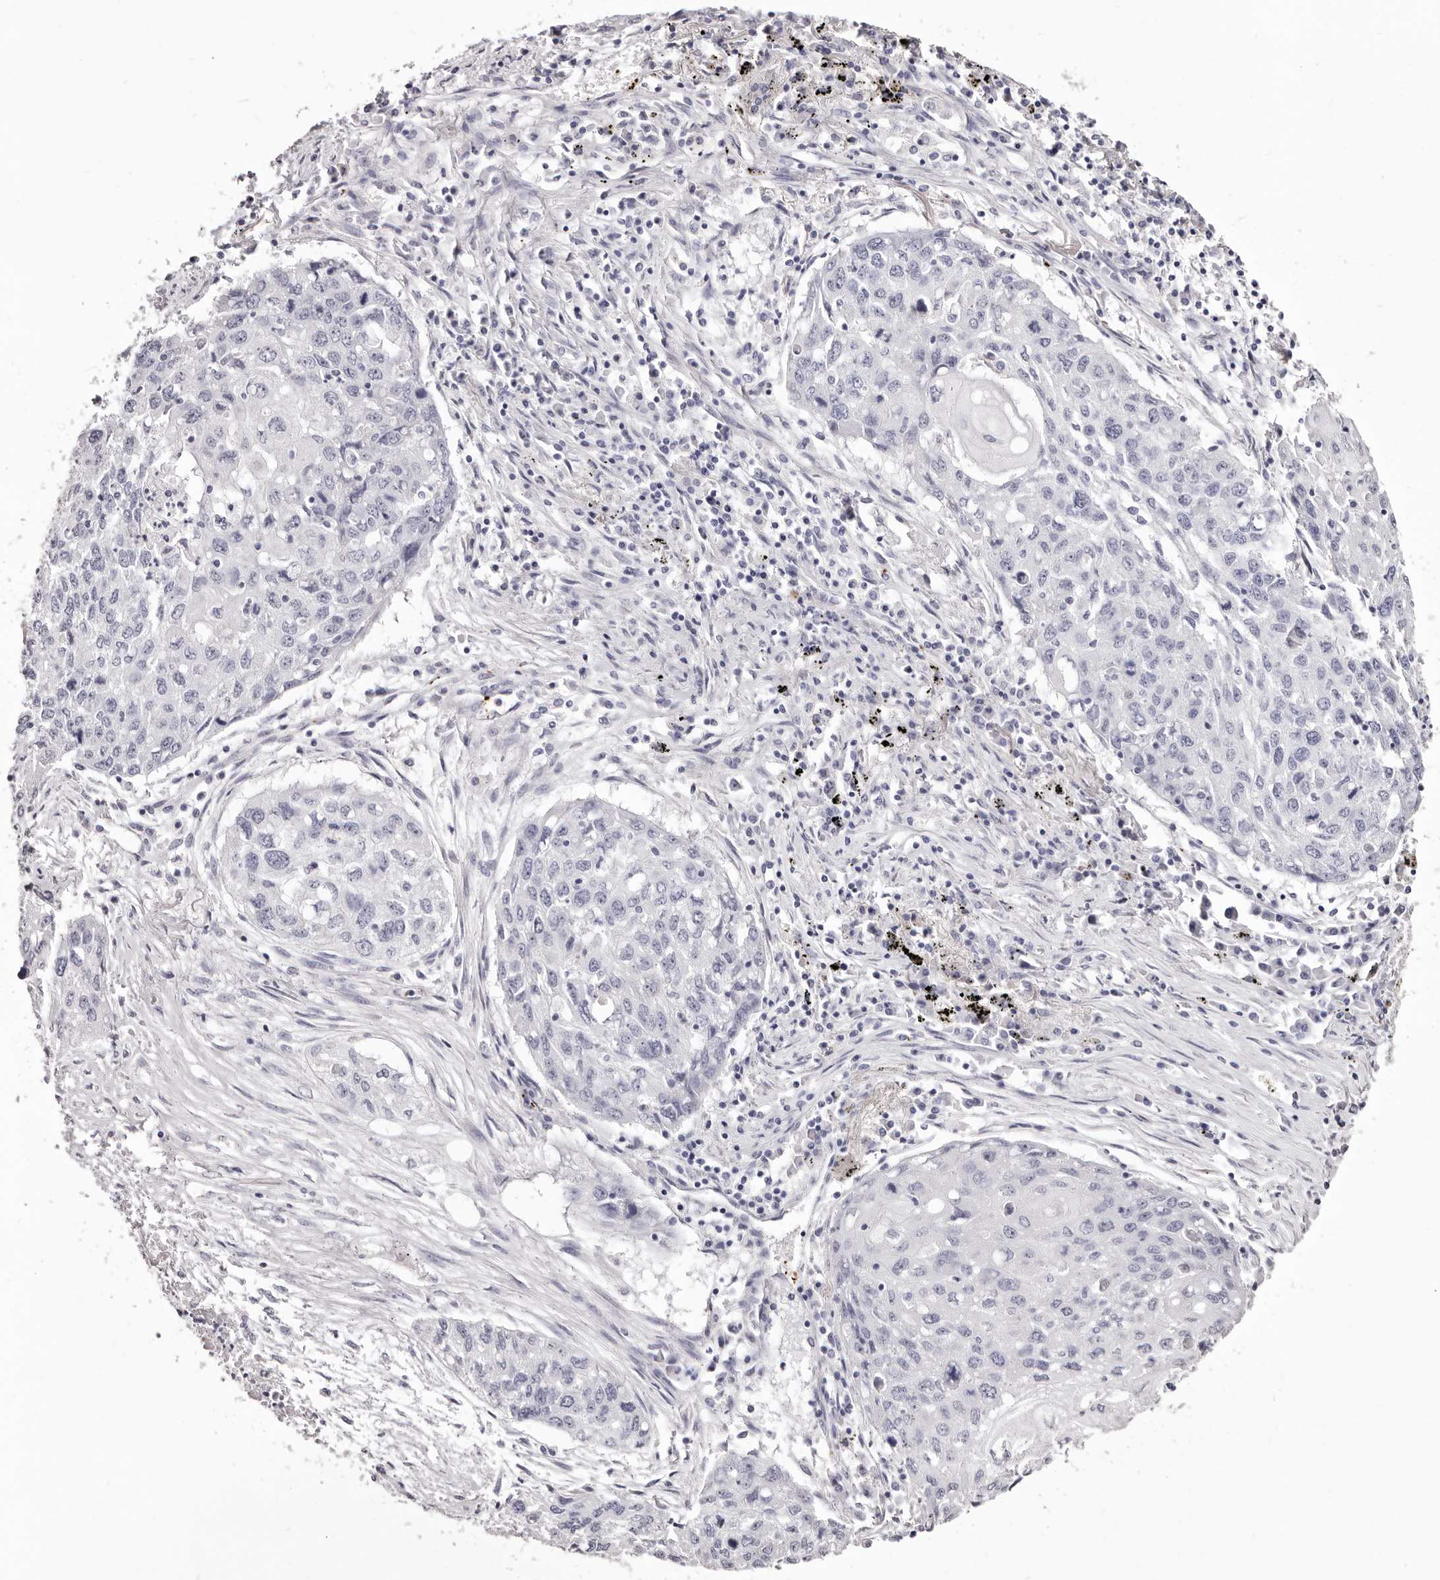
{"staining": {"intensity": "negative", "quantity": "none", "location": "none"}, "tissue": "lung cancer", "cell_type": "Tumor cells", "image_type": "cancer", "snomed": [{"axis": "morphology", "description": "Squamous cell carcinoma, NOS"}, {"axis": "topography", "description": "Lung"}], "caption": "Squamous cell carcinoma (lung) was stained to show a protein in brown. There is no significant staining in tumor cells.", "gene": "PF4", "patient": {"sex": "female", "age": 63}}